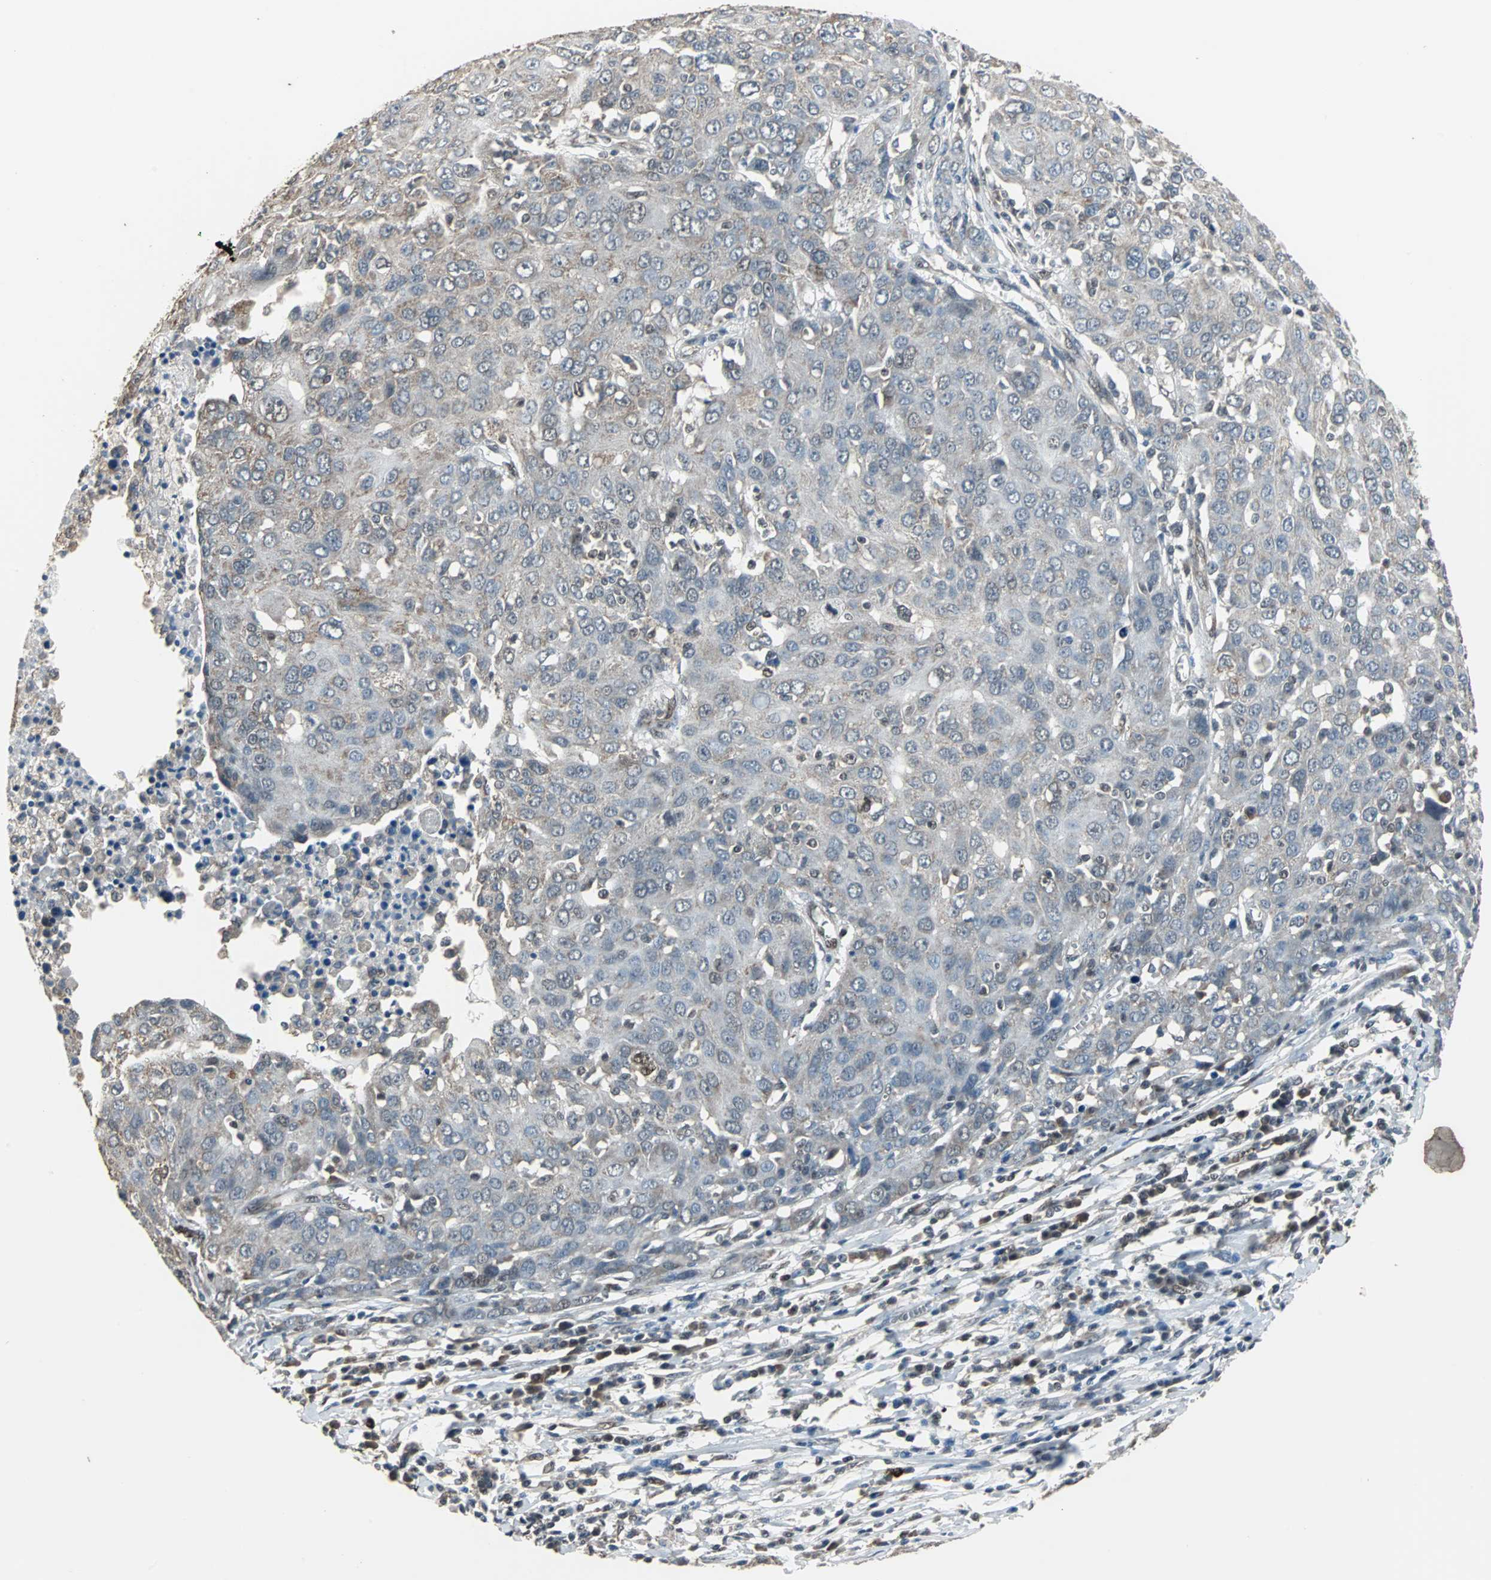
{"staining": {"intensity": "negative", "quantity": "none", "location": "none"}, "tissue": "ovarian cancer", "cell_type": "Tumor cells", "image_type": "cancer", "snomed": [{"axis": "morphology", "description": "Carcinoma, endometroid"}, {"axis": "topography", "description": "Ovary"}], "caption": "Immunohistochemical staining of human ovarian cancer displays no significant staining in tumor cells. (Immunohistochemistry (ihc), brightfield microscopy, high magnification).", "gene": "ZHX2", "patient": {"sex": "female", "age": 50}}